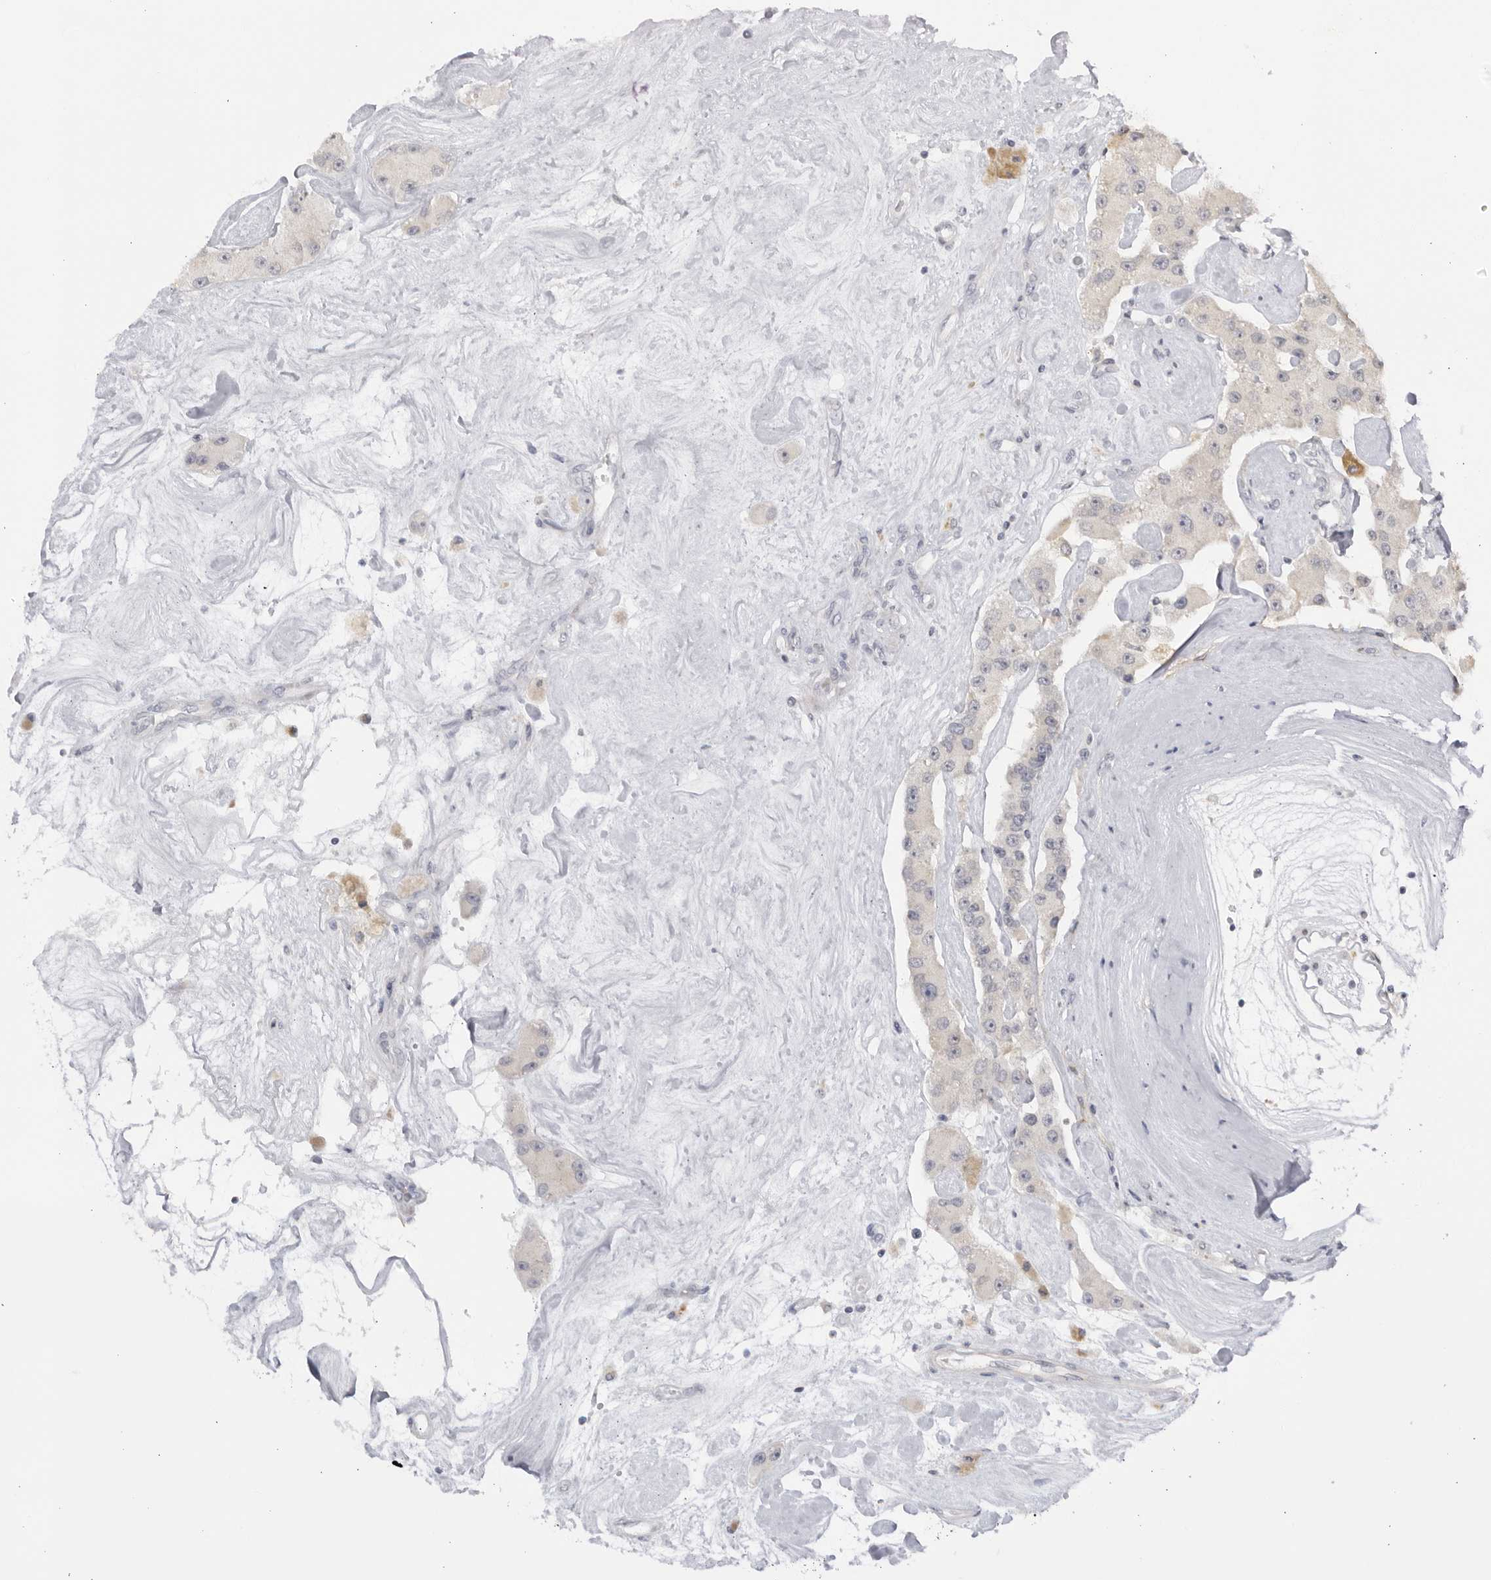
{"staining": {"intensity": "negative", "quantity": "none", "location": "none"}, "tissue": "carcinoid", "cell_type": "Tumor cells", "image_type": "cancer", "snomed": [{"axis": "morphology", "description": "Carcinoid, malignant, NOS"}, {"axis": "topography", "description": "Pancreas"}], "caption": "A histopathology image of carcinoid (malignant) stained for a protein shows no brown staining in tumor cells. (Immunohistochemistry (ihc), brightfield microscopy, high magnification).", "gene": "CNBD1", "patient": {"sex": "male", "age": 41}}